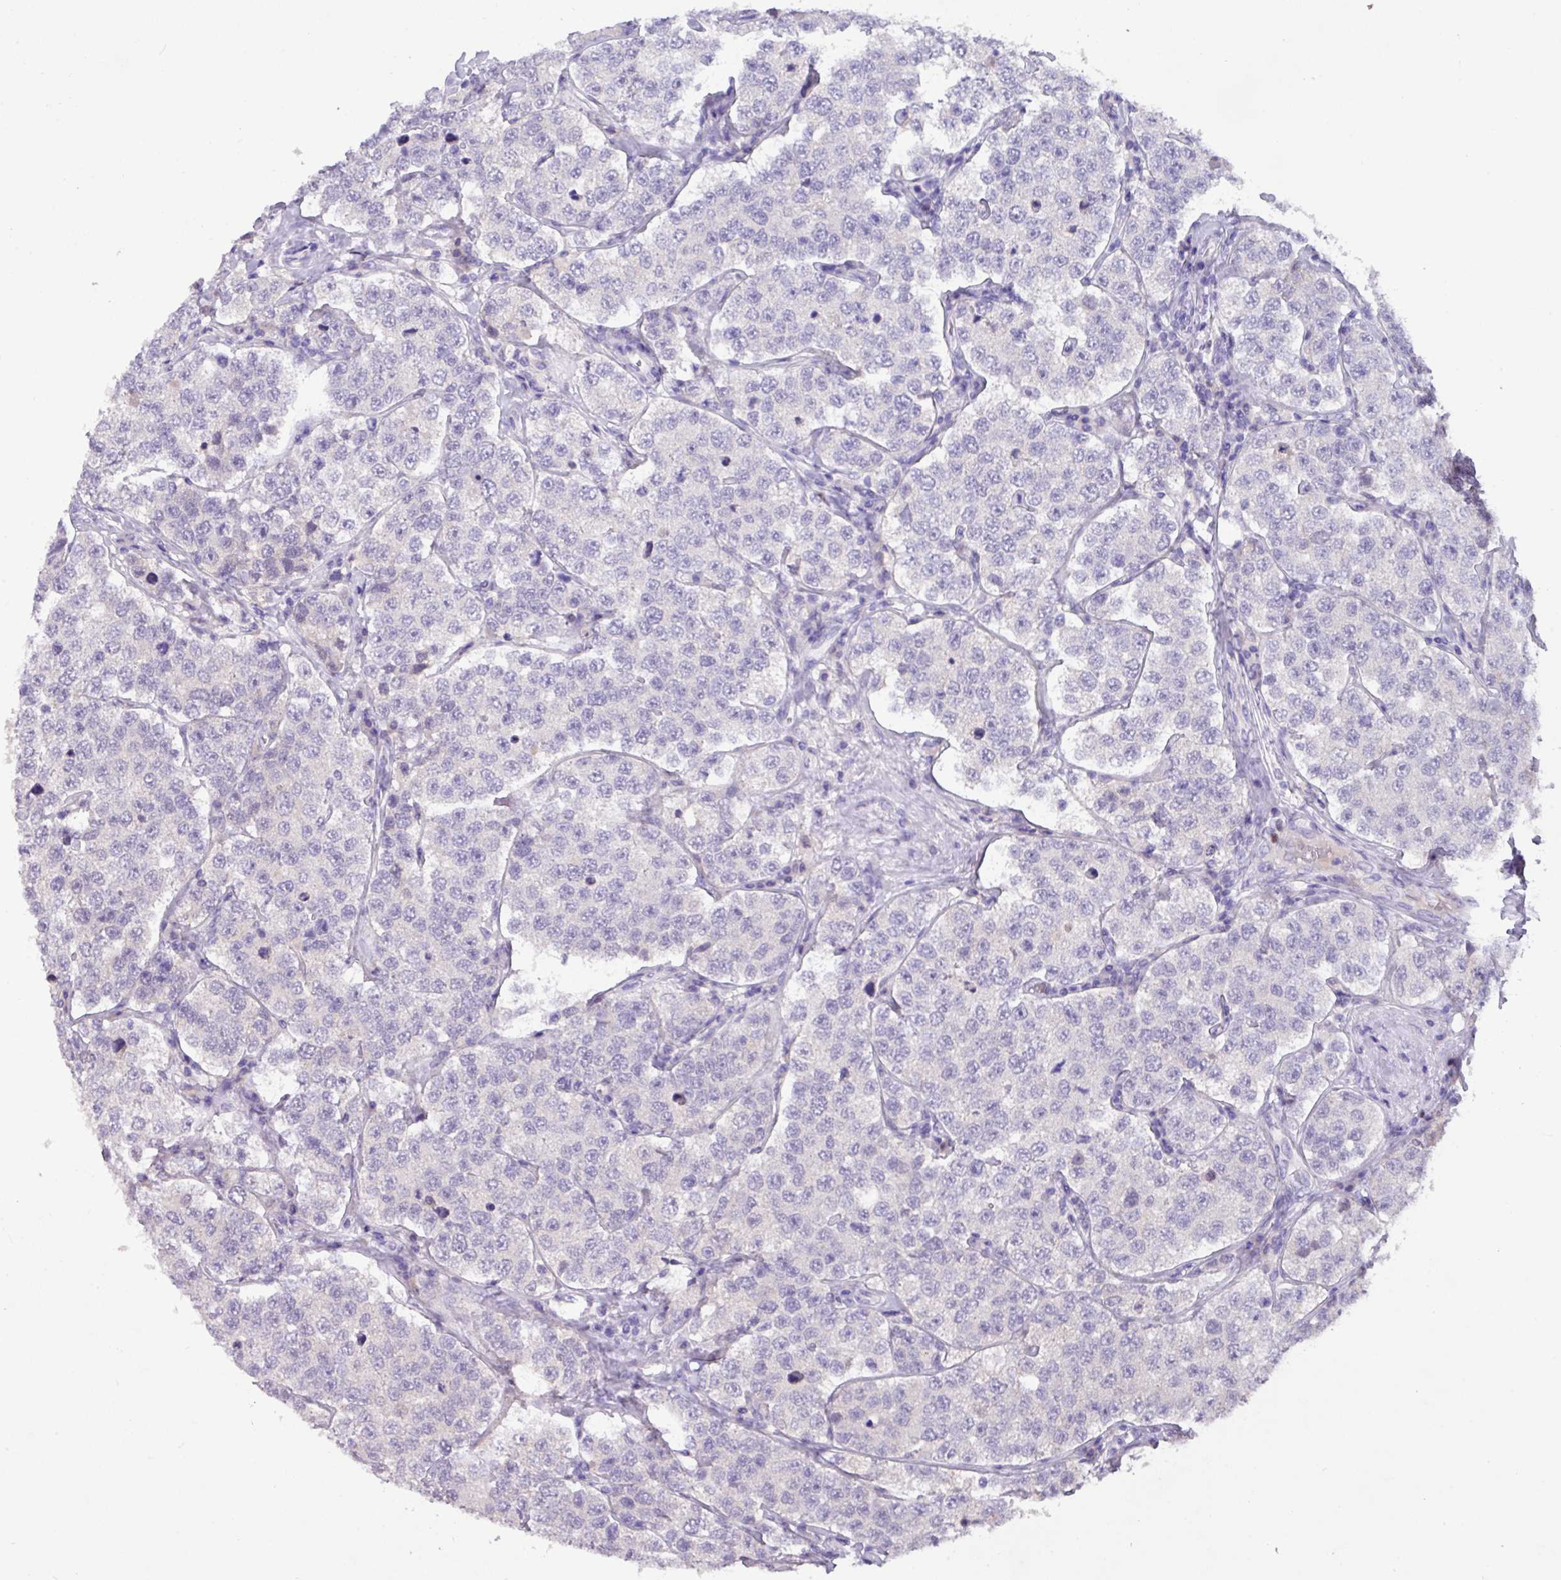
{"staining": {"intensity": "negative", "quantity": "none", "location": "none"}, "tissue": "testis cancer", "cell_type": "Tumor cells", "image_type": "cancer", "snomed": [{"axis": "morphology", "description": "Seminoma, NOS"}, {"axis": "topography", "description": "Testis"}], "caption": "IHC of human testis seminoma shows no expression in tumor cells.", "gene": "PAX8", "patient": {"sex": "male", "age": 34}}